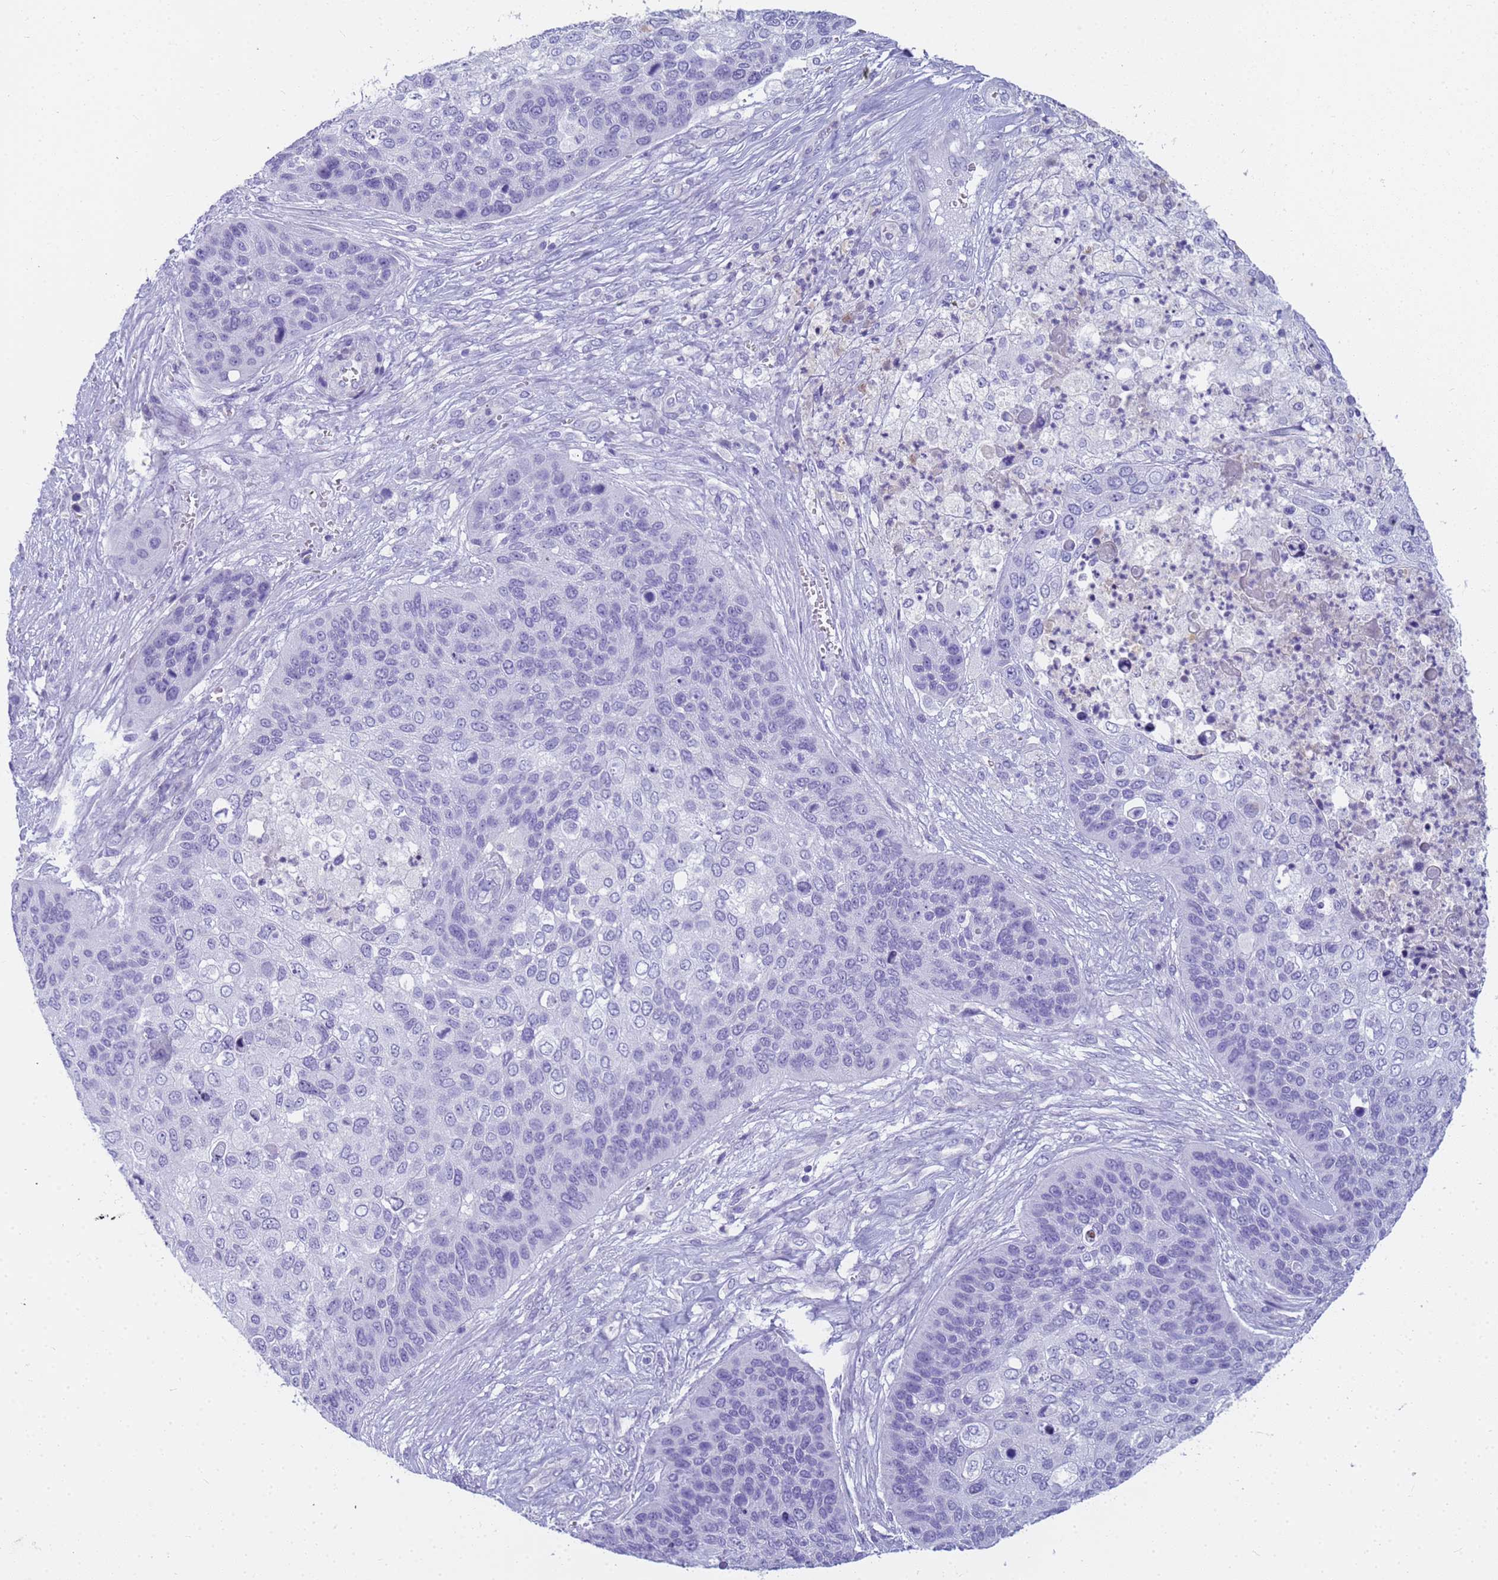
{"staining": {"intensity": "negative", "quantity": "none", "location": "none"}, "tissue": "skin cancer", "cell_type": "Tumor cells", "image_type": "cancer", "snomed": [{"axis": "morphology", "description": "Basal cell carcinoma"}, {"axis": "topography", "description": "Skin"}], "caption": "High power microscopy histopathology image of an immunohistochemistry (IHC) image of basal cell carcinoma (skin), revealing no significant expression in tumor cells. (DAB (3,3'-diaminobenzidine) immunohistochemistry with hematoxylin counter stain).", "gene": "RNASE2", "patient": {"sex": "female", "age": 74}}